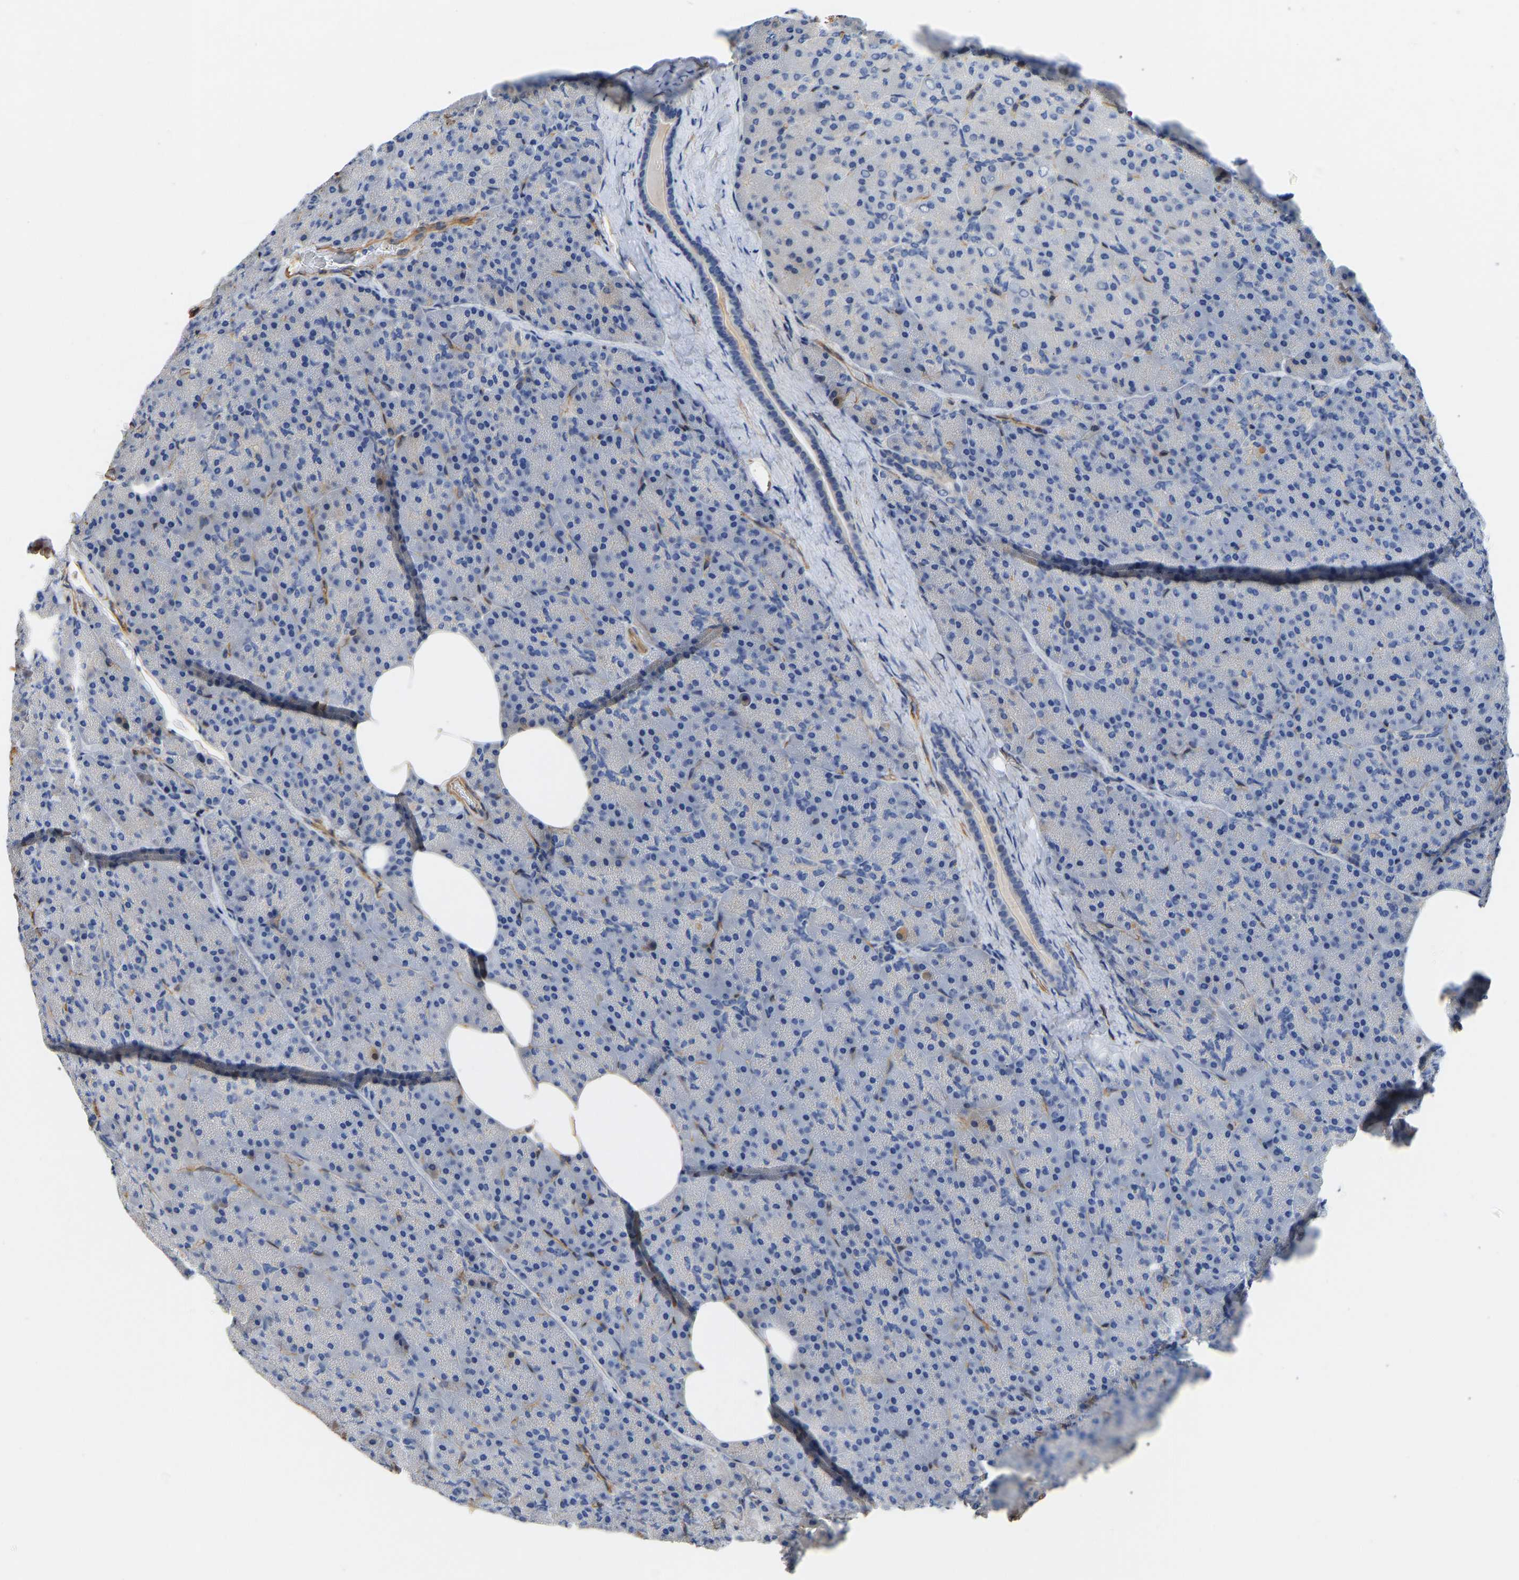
{"staining": {"intensity": "negative", "quantity": "none", "location": "none"}, "tissue": "pancreas", "cell_type": "Exocrine glandular cells", "image_type": "normal", "snomed": [{"axis": "morphology", "description": "Normal tissue, NOS"}, {"axis": "topography", "description": "Pancreas"}], "caption": "High power microscopy micrograph of an immunohistochemistry image of unremarkable pancreas, revealing no significant expression in exocrine glandular cells.", "gene": "ELMO2", "patient": {"sex": "female", "age": 35}}